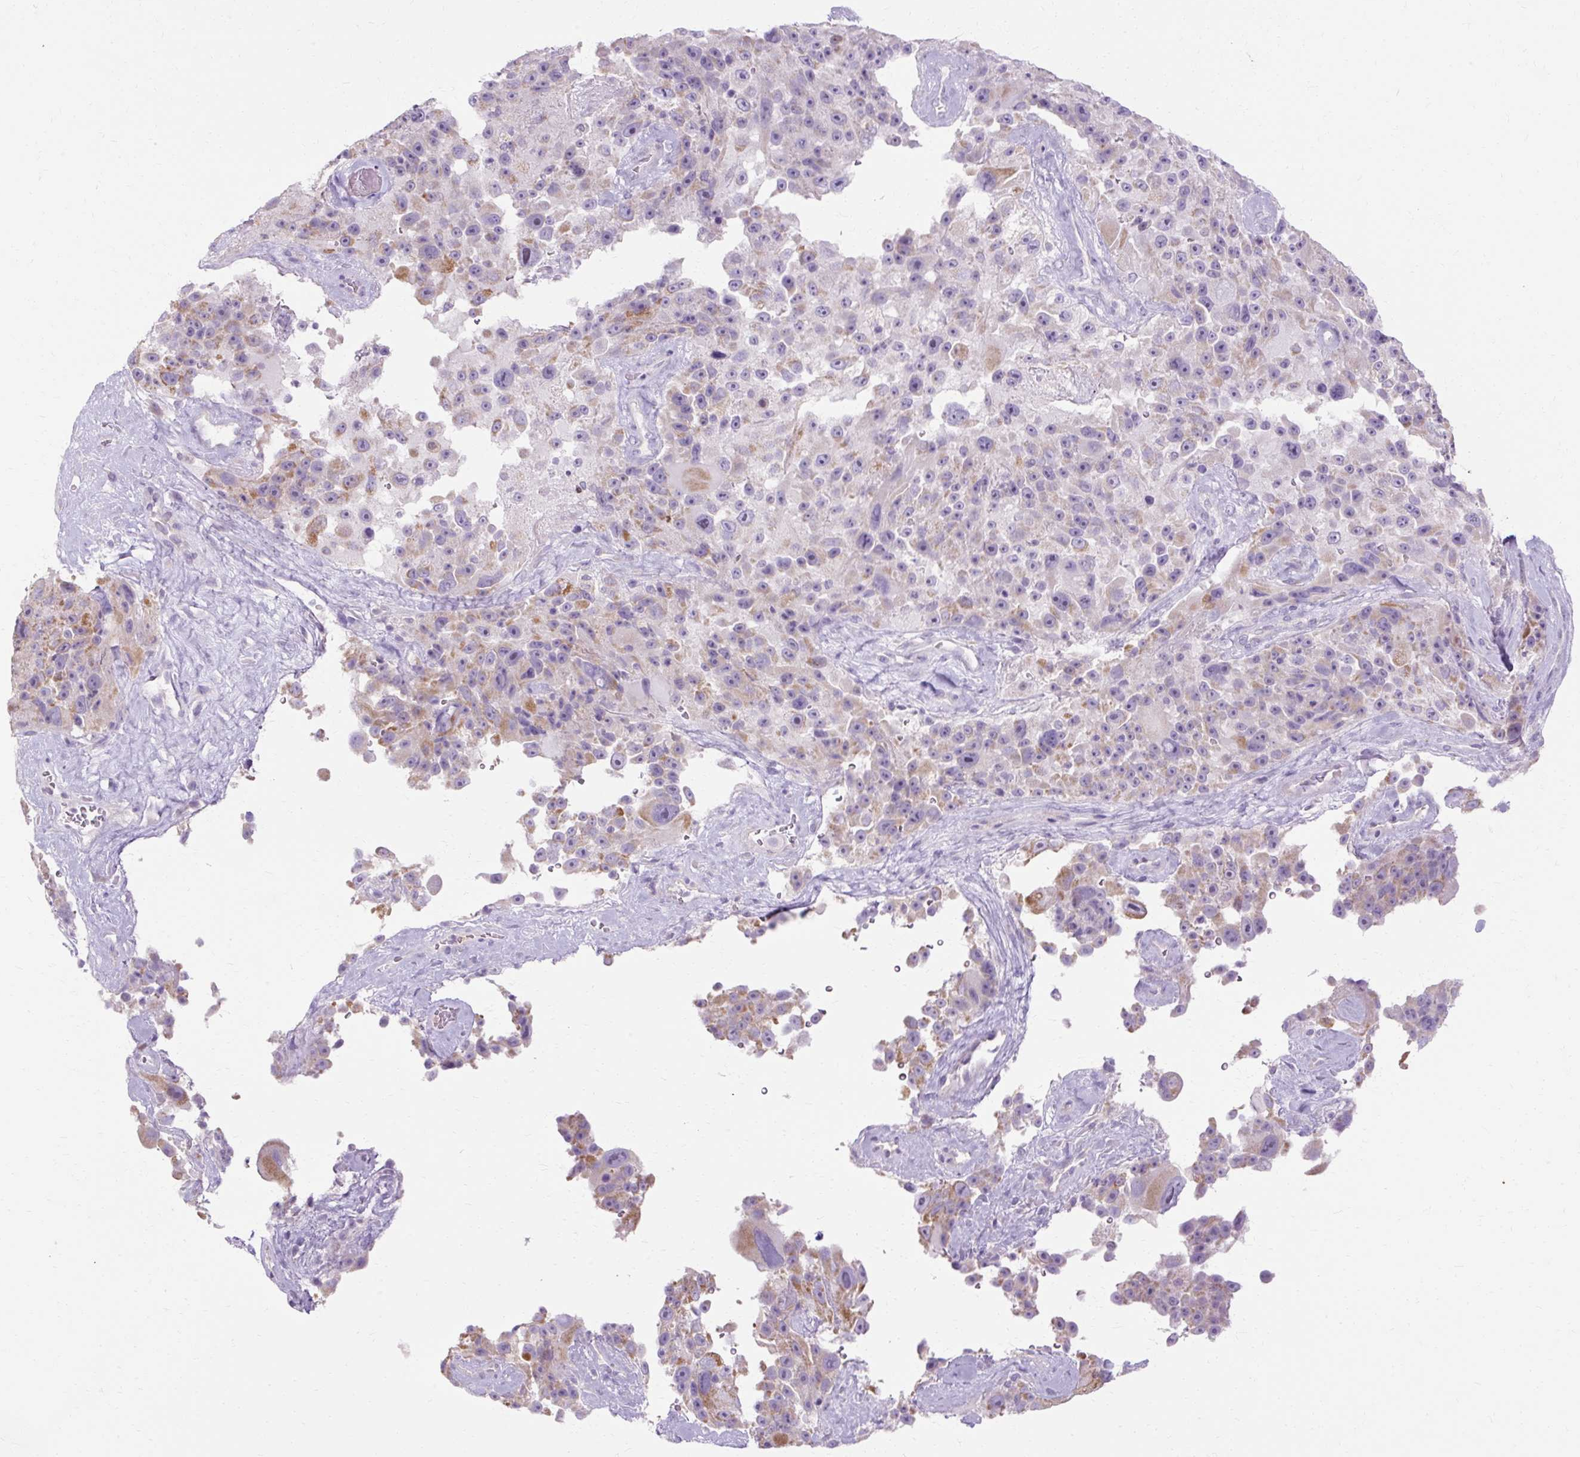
{"staining": {"intensity": "moderate", "quantity": "25%-75%", "location": "cytoplasmic/membranous"}, "tissue": "melanoma", "cell_type": "Tumor cells", "image_type": "cancer", "snomed": [{"axis": "morphology", "description": "Malignant melanoma, Metastatic site"}, {"axis": "topography", "description": "Lymph node"}], "caption": "Immunohistochemical staining of melanoma exhibits medium levels of moderate cytoplasmic/membranous positivity in about 25%-75% of tumor cells.", "gene": "HSD11B1", "patient": {"sex": "male", "age": 62}}